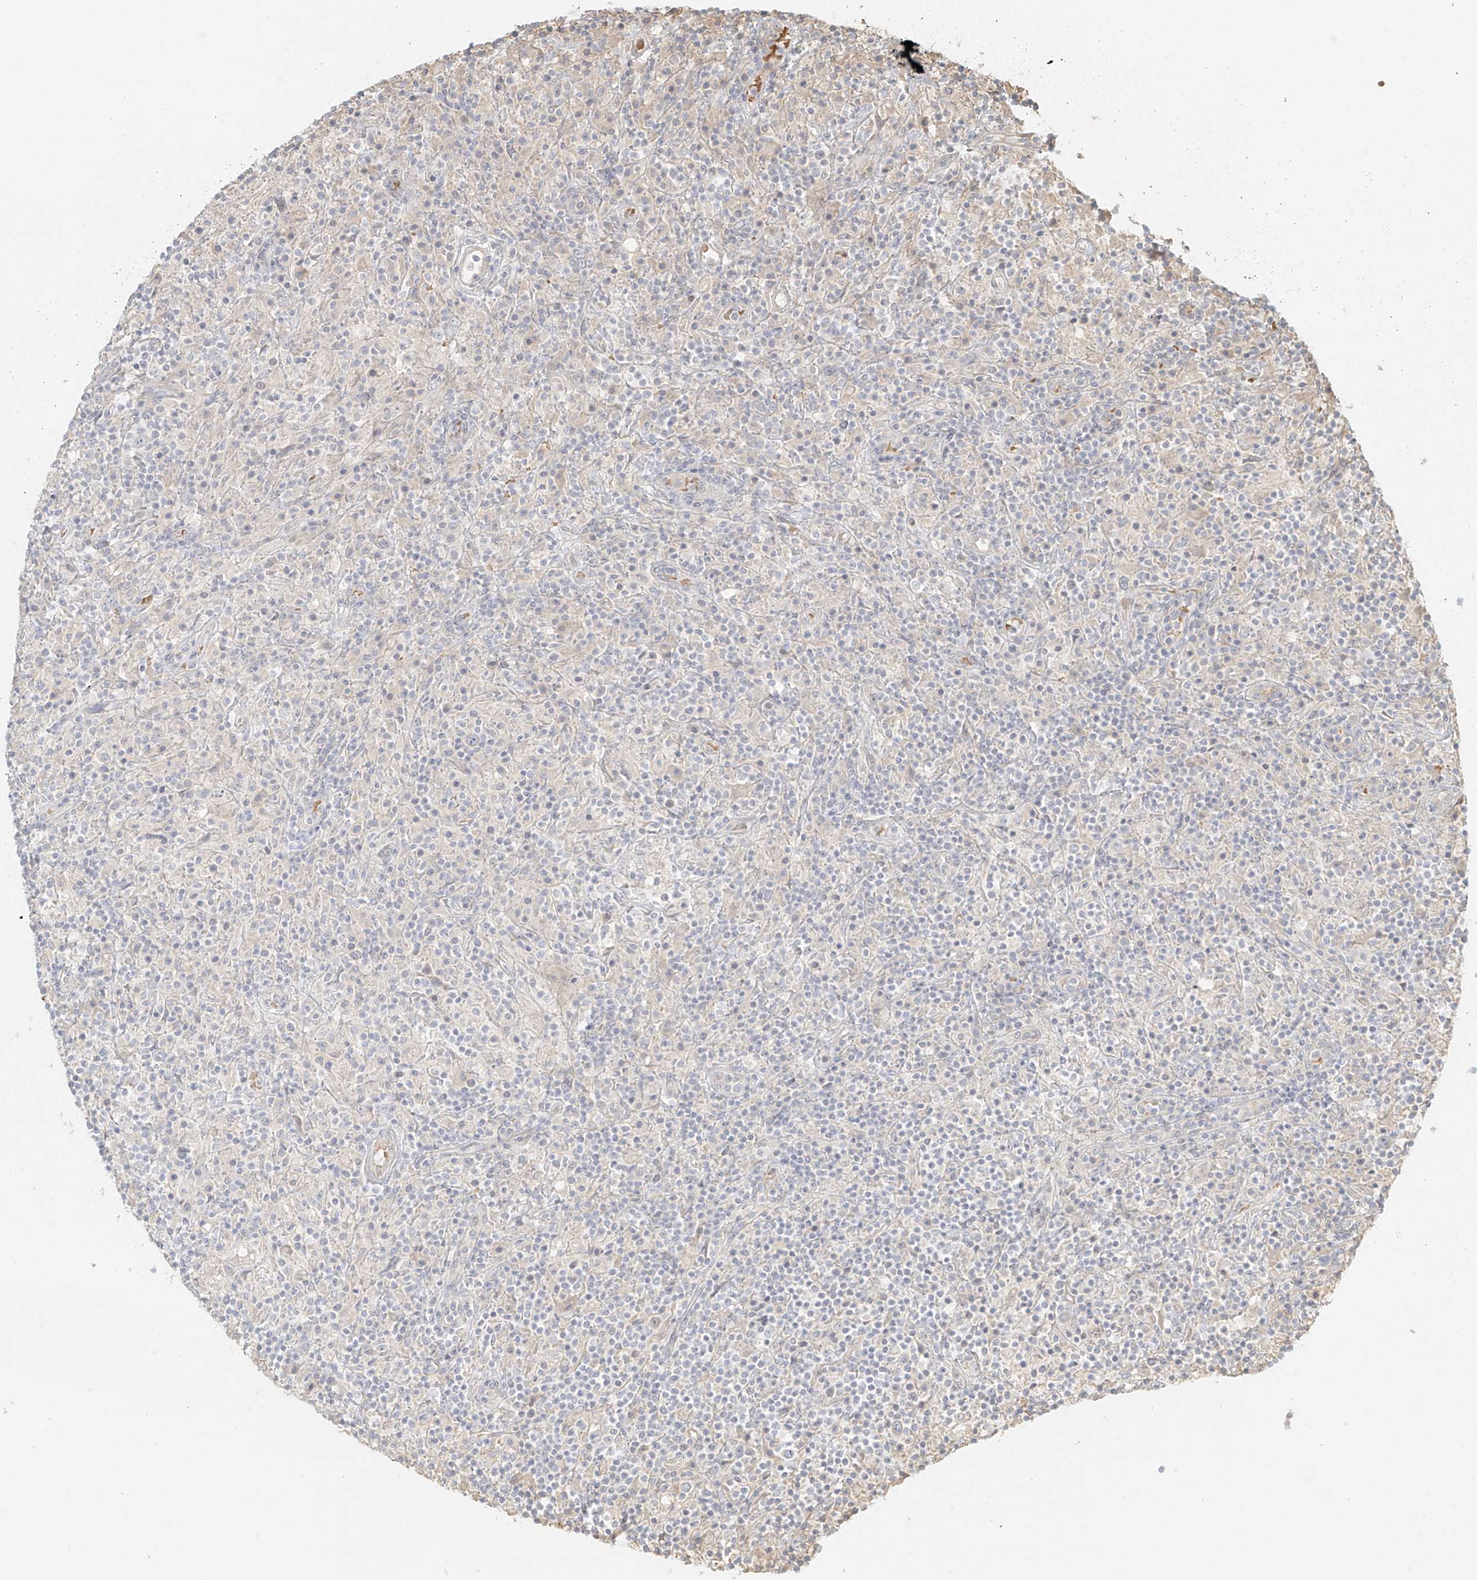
{"staining": {"intensity": "negative", "quantity": "none", "location": "none"}, "tissue": "lymphoma", "cell_type": "Tumor cells", "image_type": "cancer", "snomed": [{"axis": "morphology", "description": "Hodgkin's disease, NOS"}, {"axis": "topography", "description": "Lymph node"}], "caption": "IHC of human lymphoma shows no positivity in tumor cells.", "gene": "UPK1B", "patient": {"sex": "male", "age": 70}}